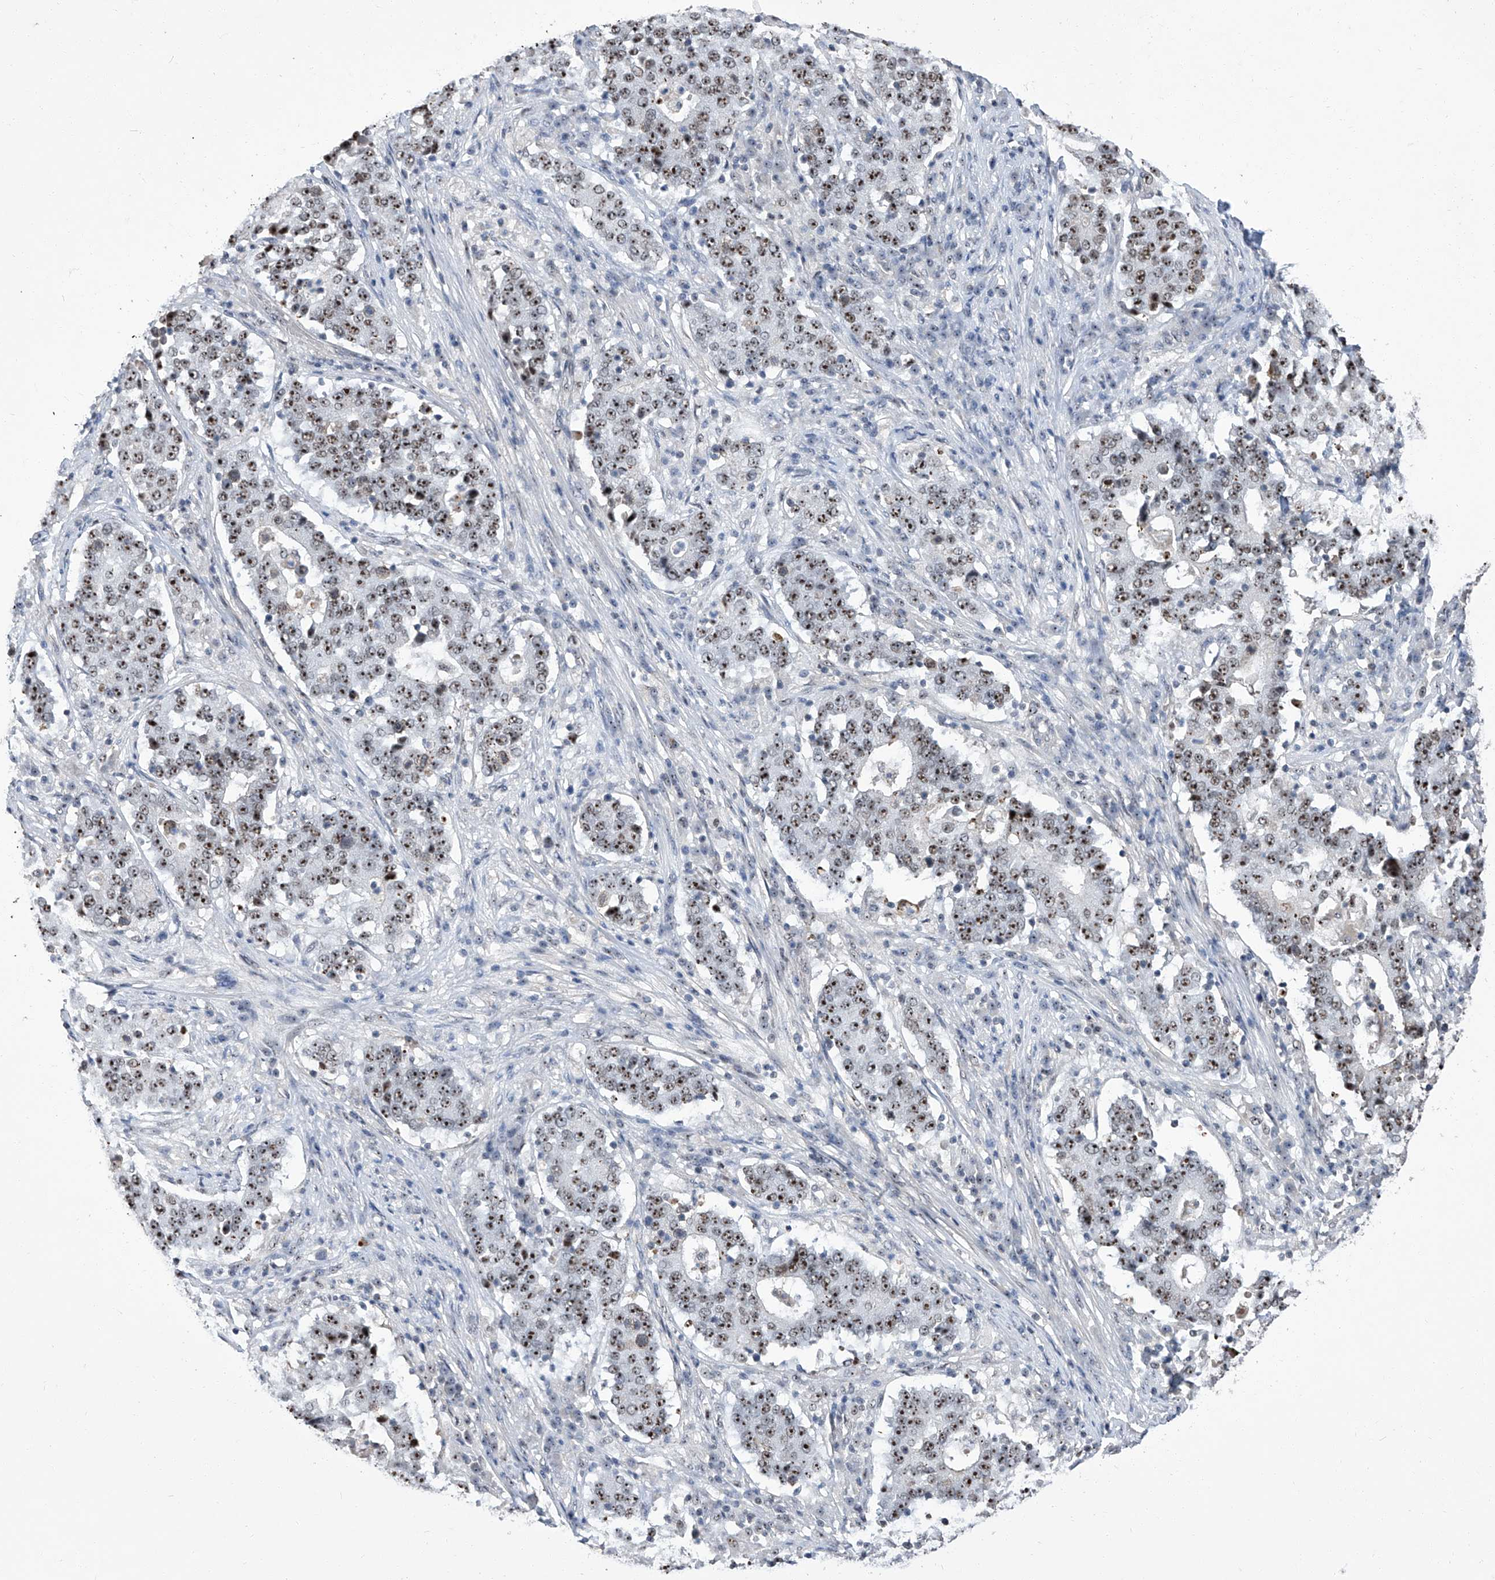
{"staining": {"intensity": "moderate", "quantity": ">75%", "location": "nuclear"}, "tissue": "stomach cancer", "cell_type": "Tumor cells", "image_type": "cancer", "snomed": [{"axis": "morphology", "description": "Adenocarcinoma, NOS"}, {"axis": "topography", "description": "Stomach"}], "caption": "A photomicrograph of human stomach cancer (adenocarcinoma) stained for a protein demonstrates moderate nuclear brown staining in tumor cells.", "gene": "CMTR1", "patient": {"sex": "male", "age": 59}}